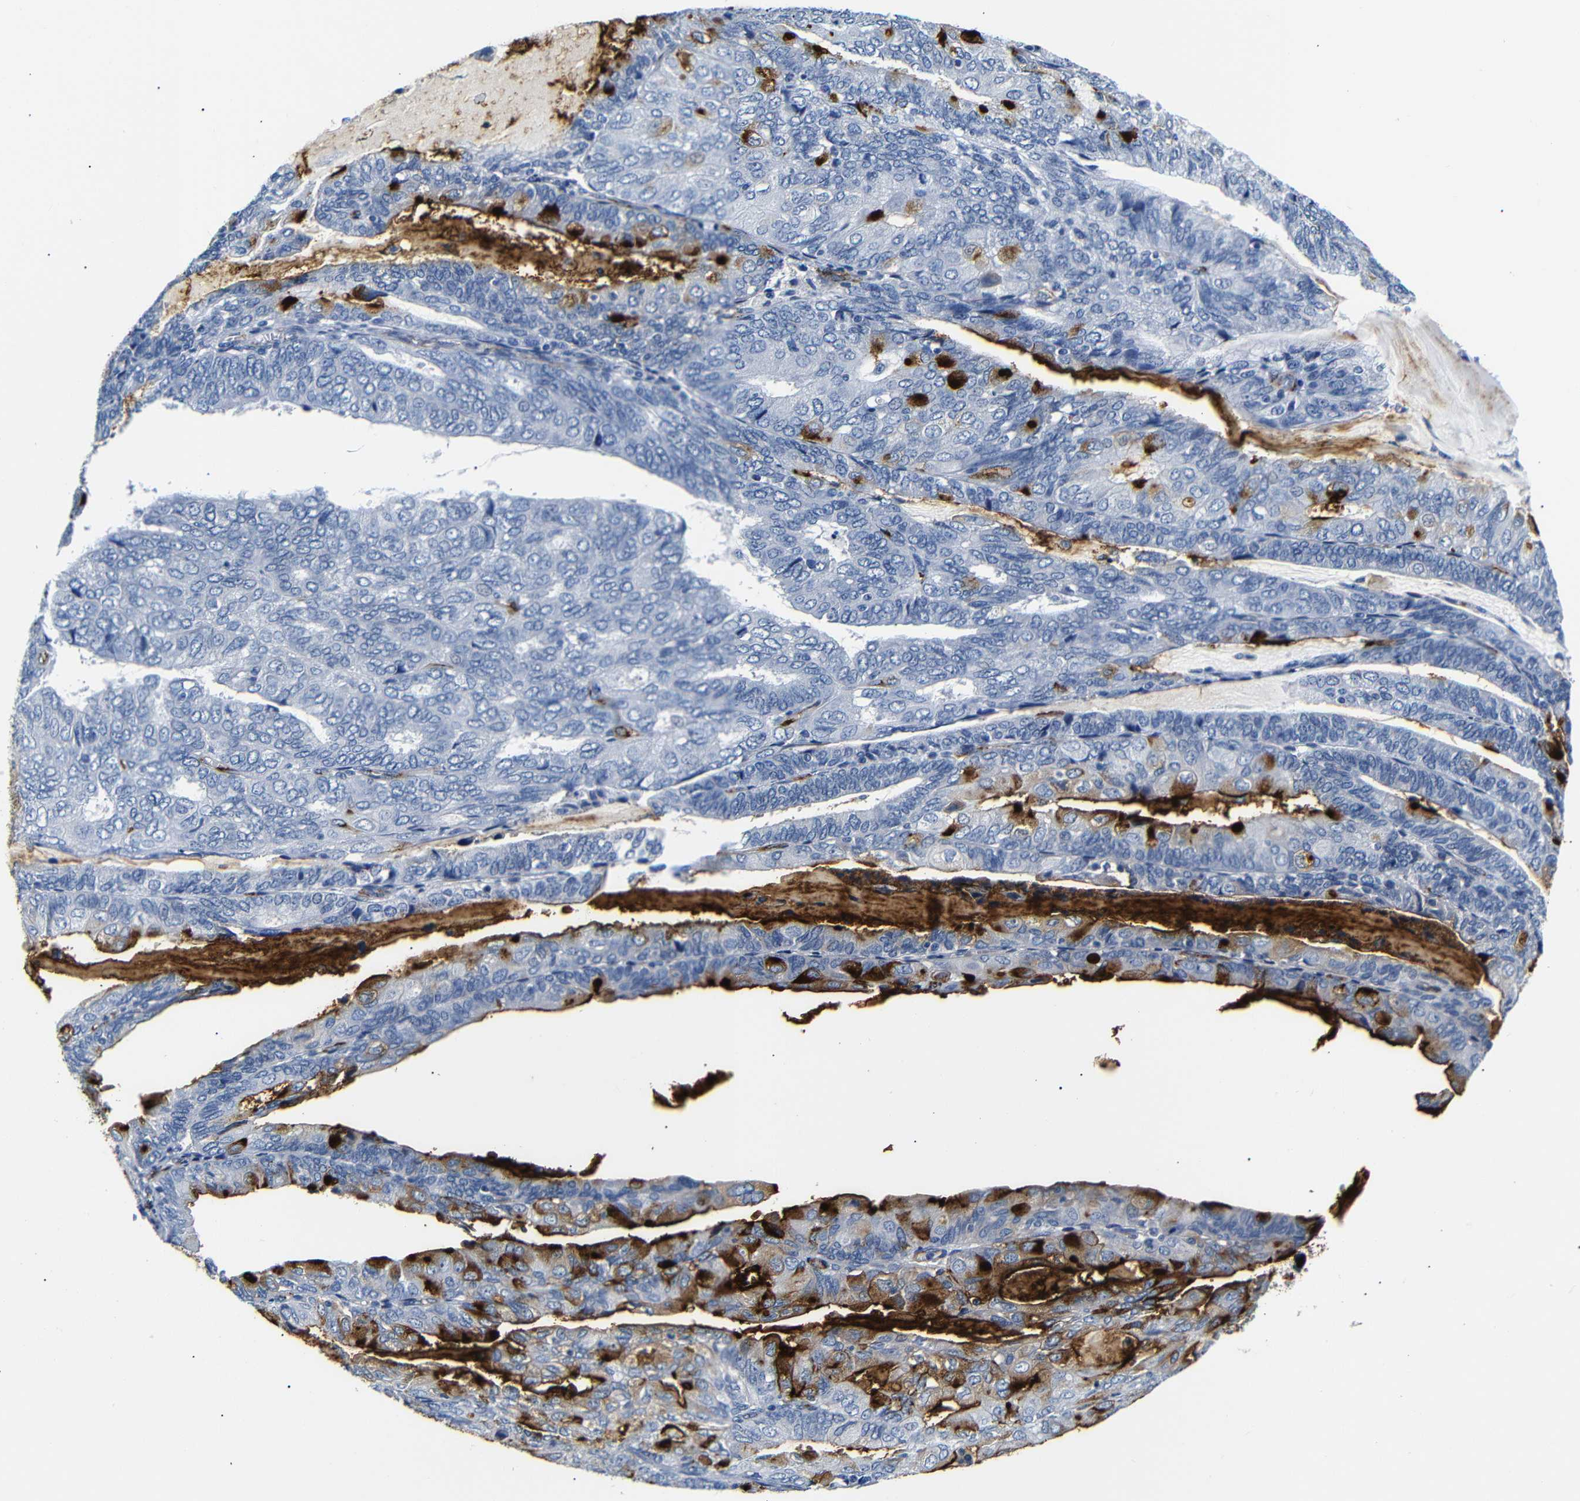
{"staining": {"intensity": "strong", "quantity": "<25%", "location": "cytoplasmic/membranous"}, "tissue": "endometrial cancer", "cell_type": "Tumor cells", "image_type": "cancer", "snomed": [{"axis": "morphology", "description": "Adenocarcinoma, NOS"}, {"axis": "topography", "description": "Endometrium"}], "caption": "DAB immunohistochemical staining of human endometrial cancer shows strong cytoplasmic/membranous protein staining in approximately <25% of tumor cells.", "gene": "MUC4", "patient": {"sex": "female", "age": 81}}